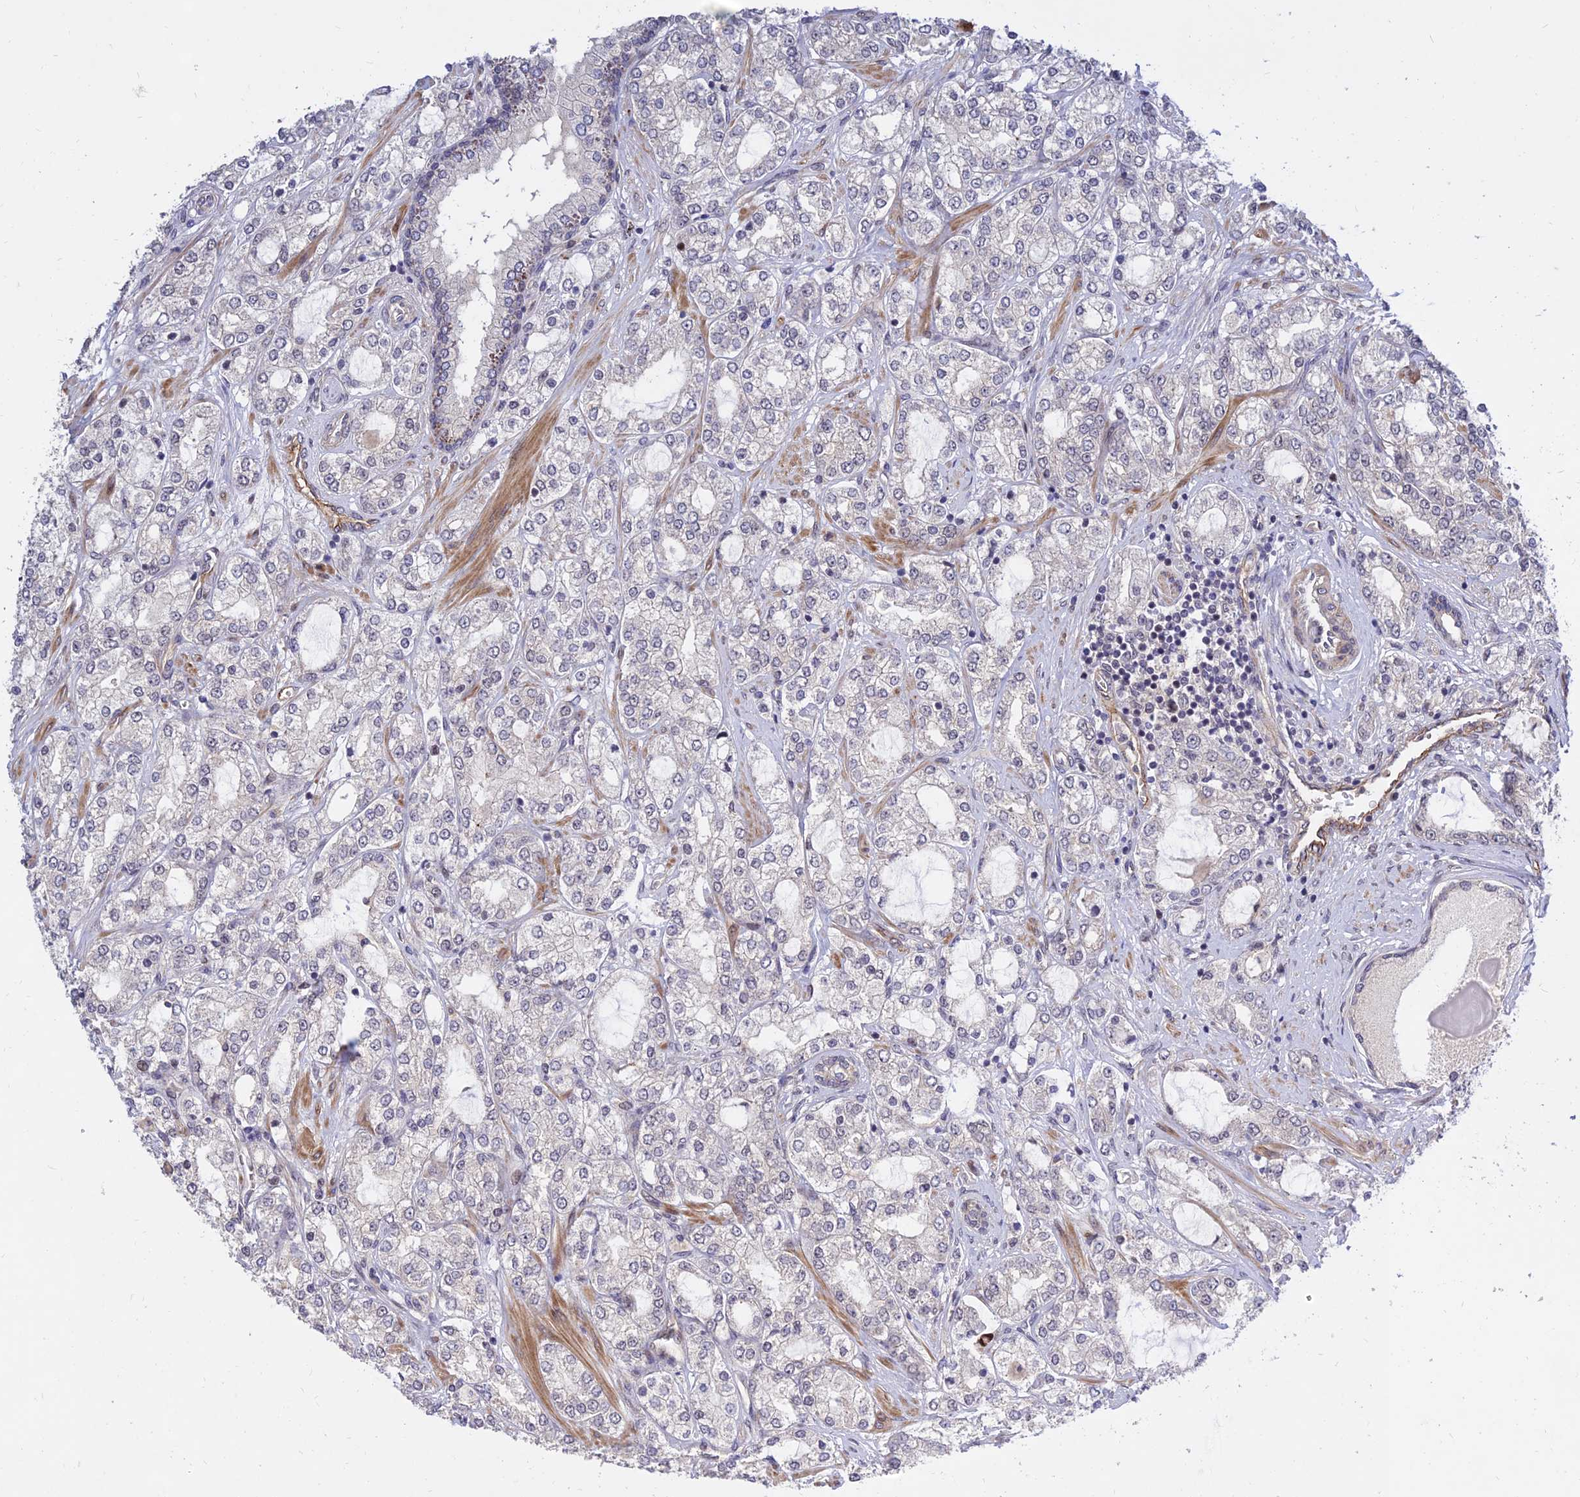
{"staining": {"intensity": "negative", "quantity": "none", "location": "none"}, "tissue": "prostate cancer", "cell_type": "Tumor cells", "image_type": "cancer", "snomed": [{"axis": "morphology", "description": "Adenocarcinoma, High grade"}, {"axis": "topography", "description": "Prostate"}], "caption": "Immunohistochemical staining of prostate adenocarcinoma (high-grade) exhibits no significant expression in tumor cells.", "gene": "ZNF85", "patient": {"sex": "male", "age": 64}}